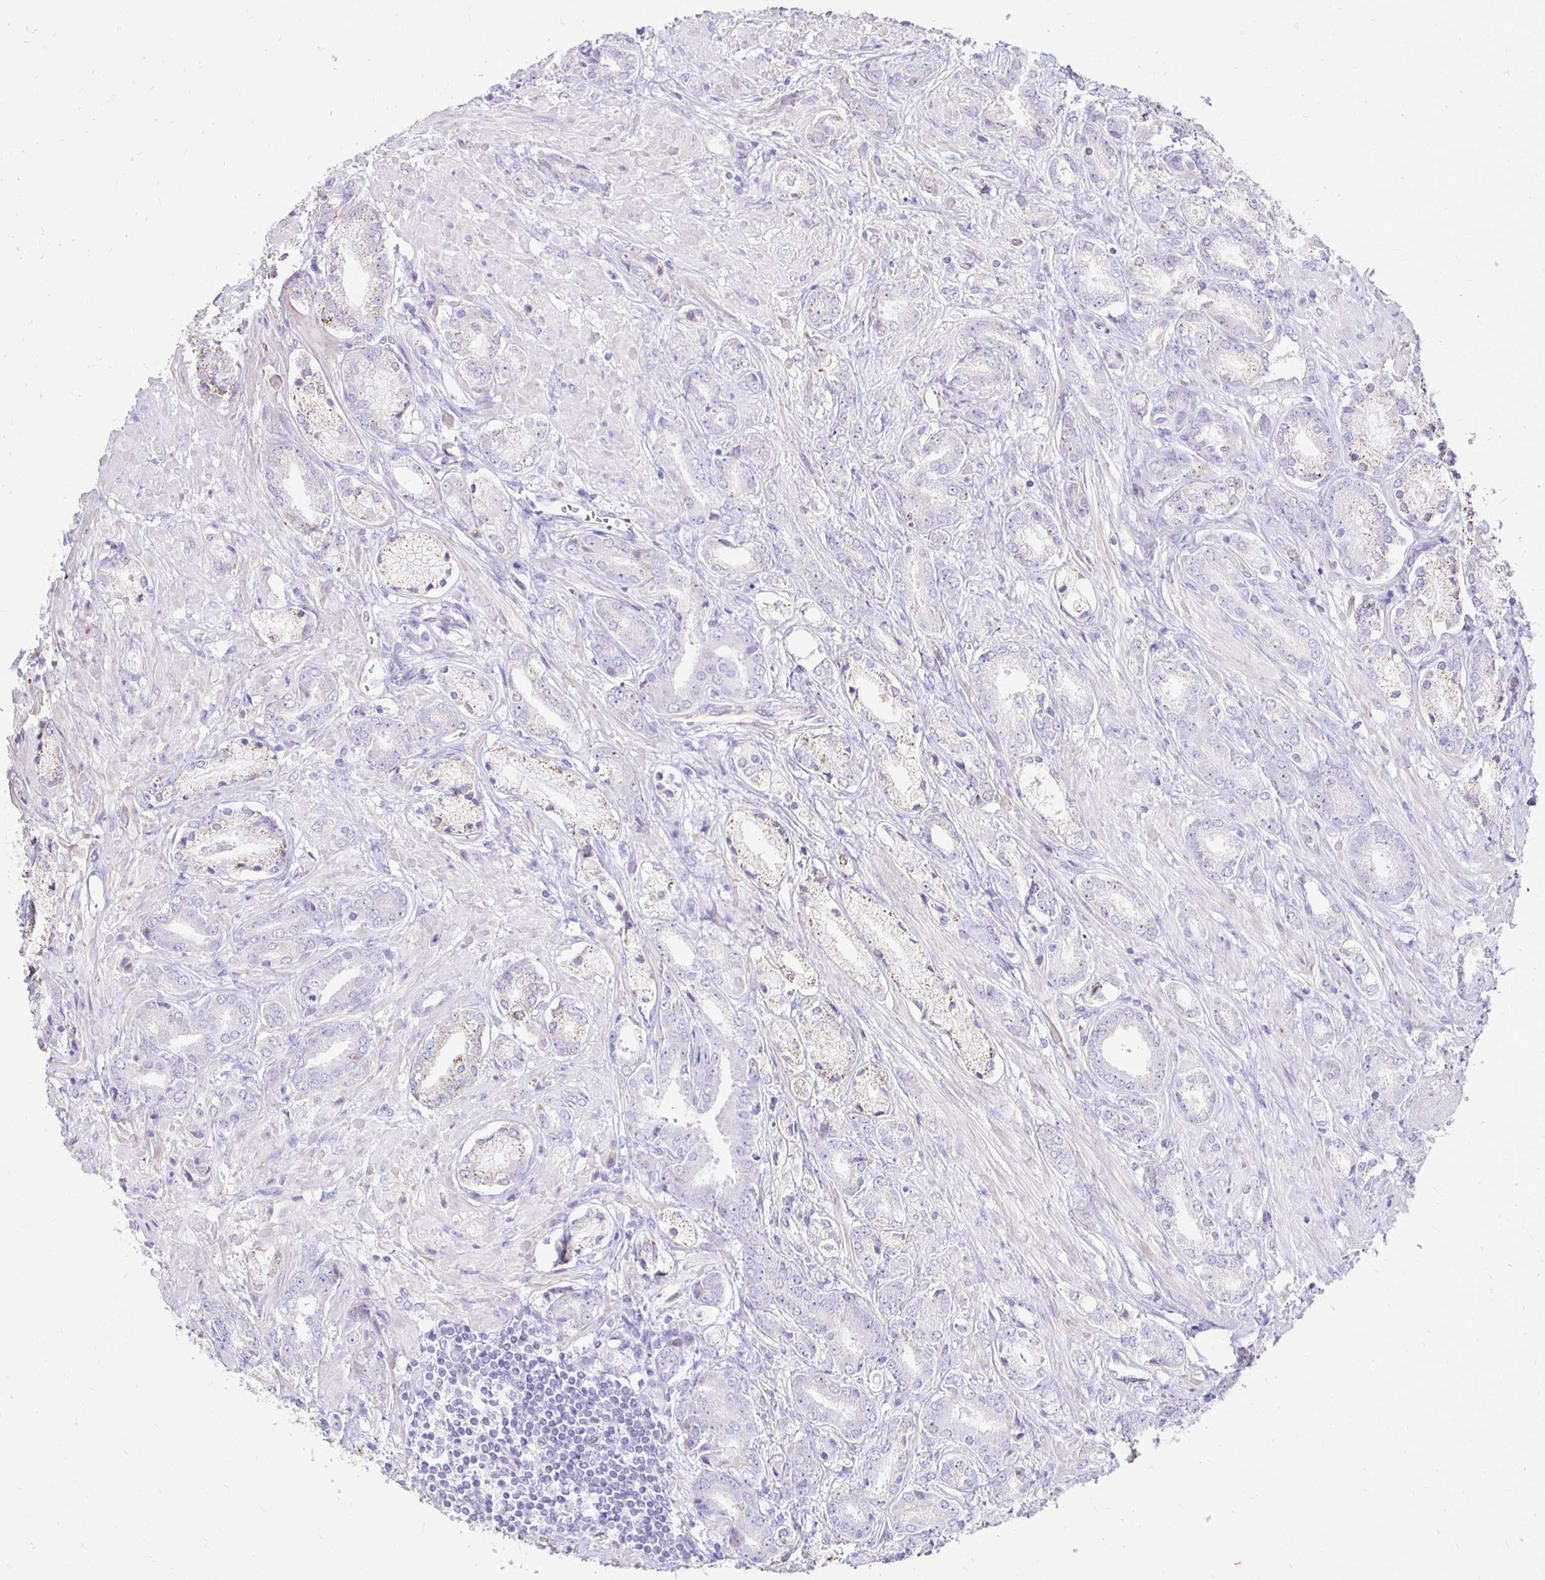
{"staining": {"intensity": "weak", "quantity": "<25%", "location": "cytoplasmic/membranous"}, "tissue": "prostate cancer", "cell_type": "Tumor cells", "image_type": "cancer", "snomed": [{"axis": "morphology", "description": "Adenocarcinoma, High grade"}, {"axis": "topography", "description": "Prostate"}], "caption": "Tumor cells are negative for protein expression in human prostate adenocarcinoma (high-grade).", "gene": "GAS2", "patient": {"sex": "male", "age": 56}}